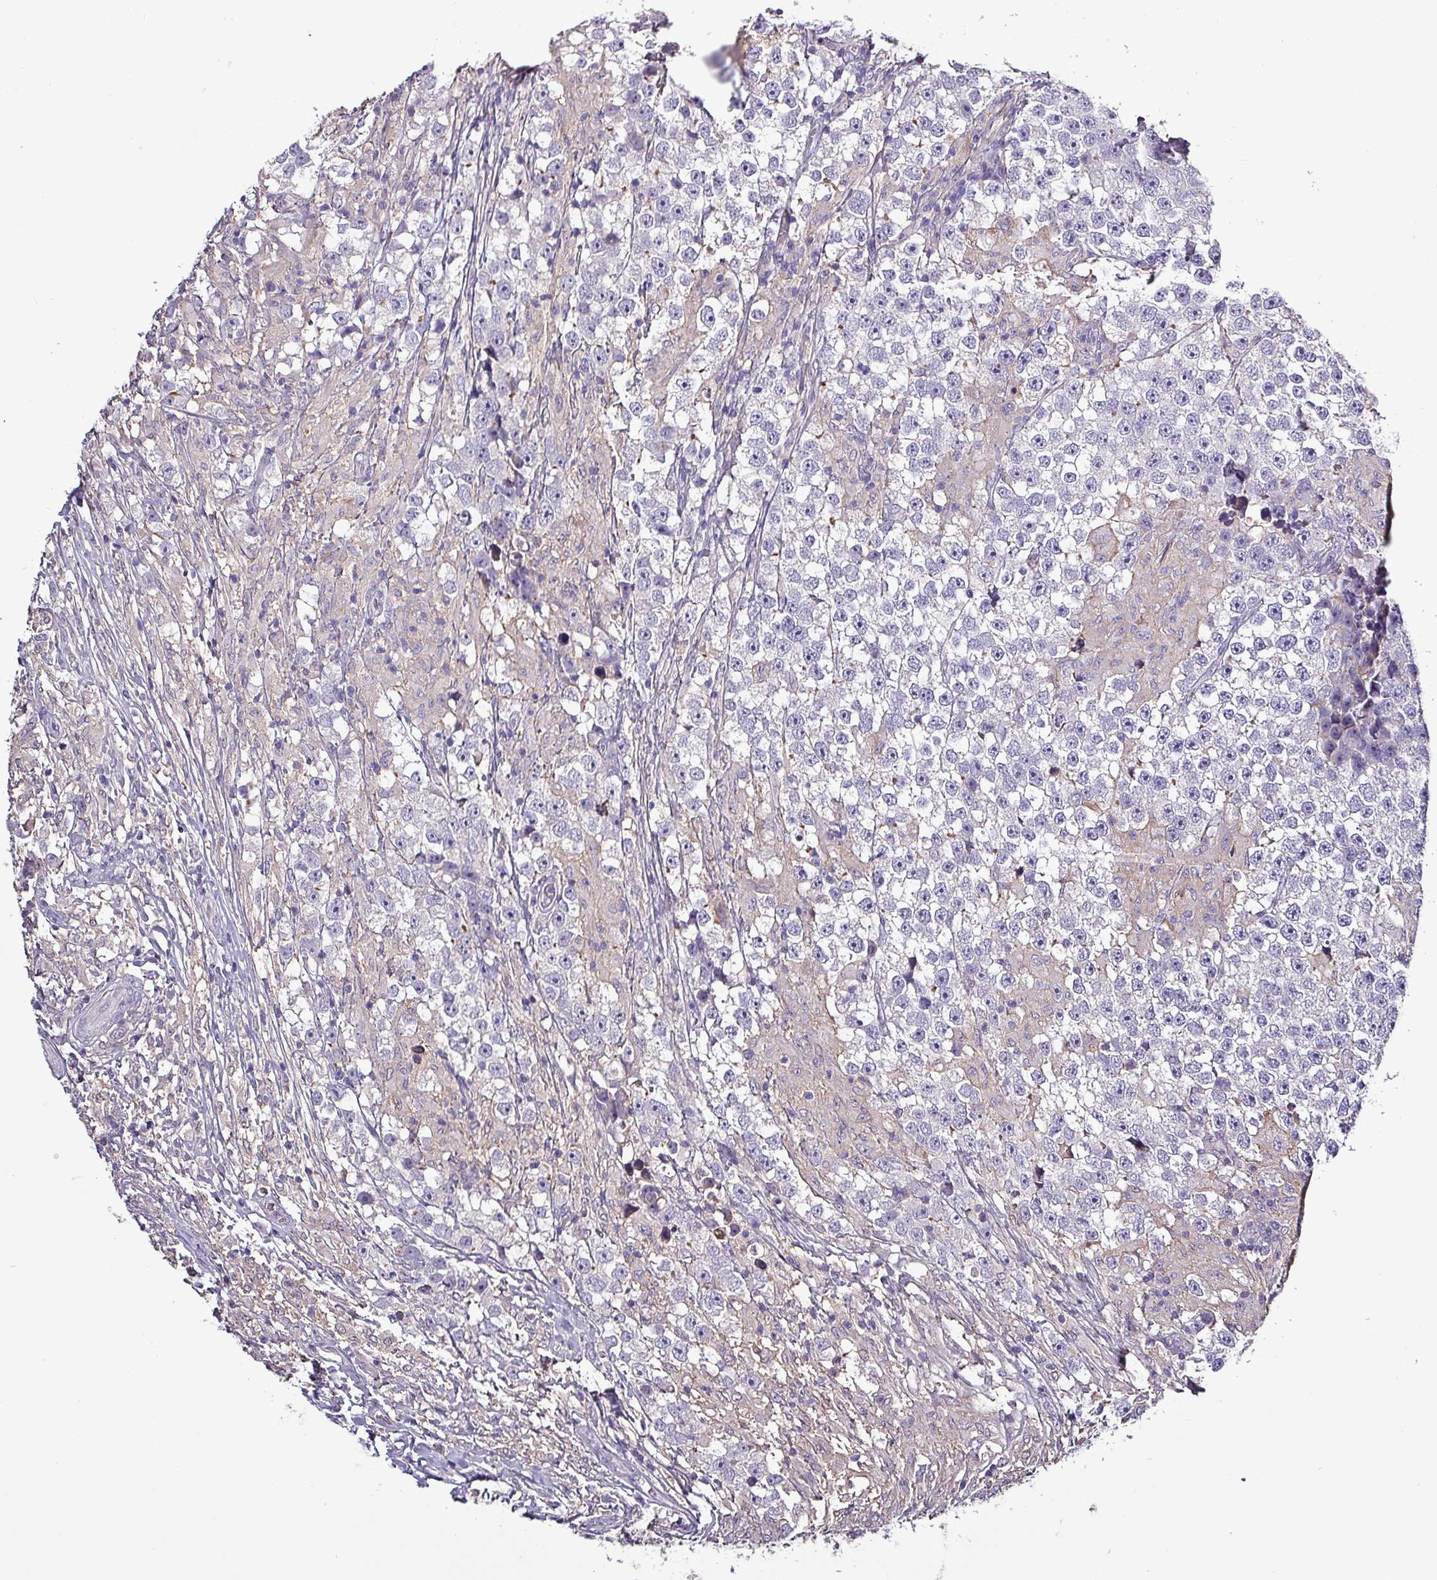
{"staining": {"intensity": "negative", "quantity": "none", "location": "none"}, "tissue": "testis cancer", "cell_type": "Tumor cells", "image_type": "cancer", "snomed": [{"axis": "morphology", "description": "Seminoma, NOS"}, {"axis": "topography", "description": "Testis"}], "caption": "Human seminoma (testis) stained for a protein using immunohistochemistry exhibits no expression in tumor cells.", "gene": "HTRA4", "patient": {"sex": "male", "age": 46}}